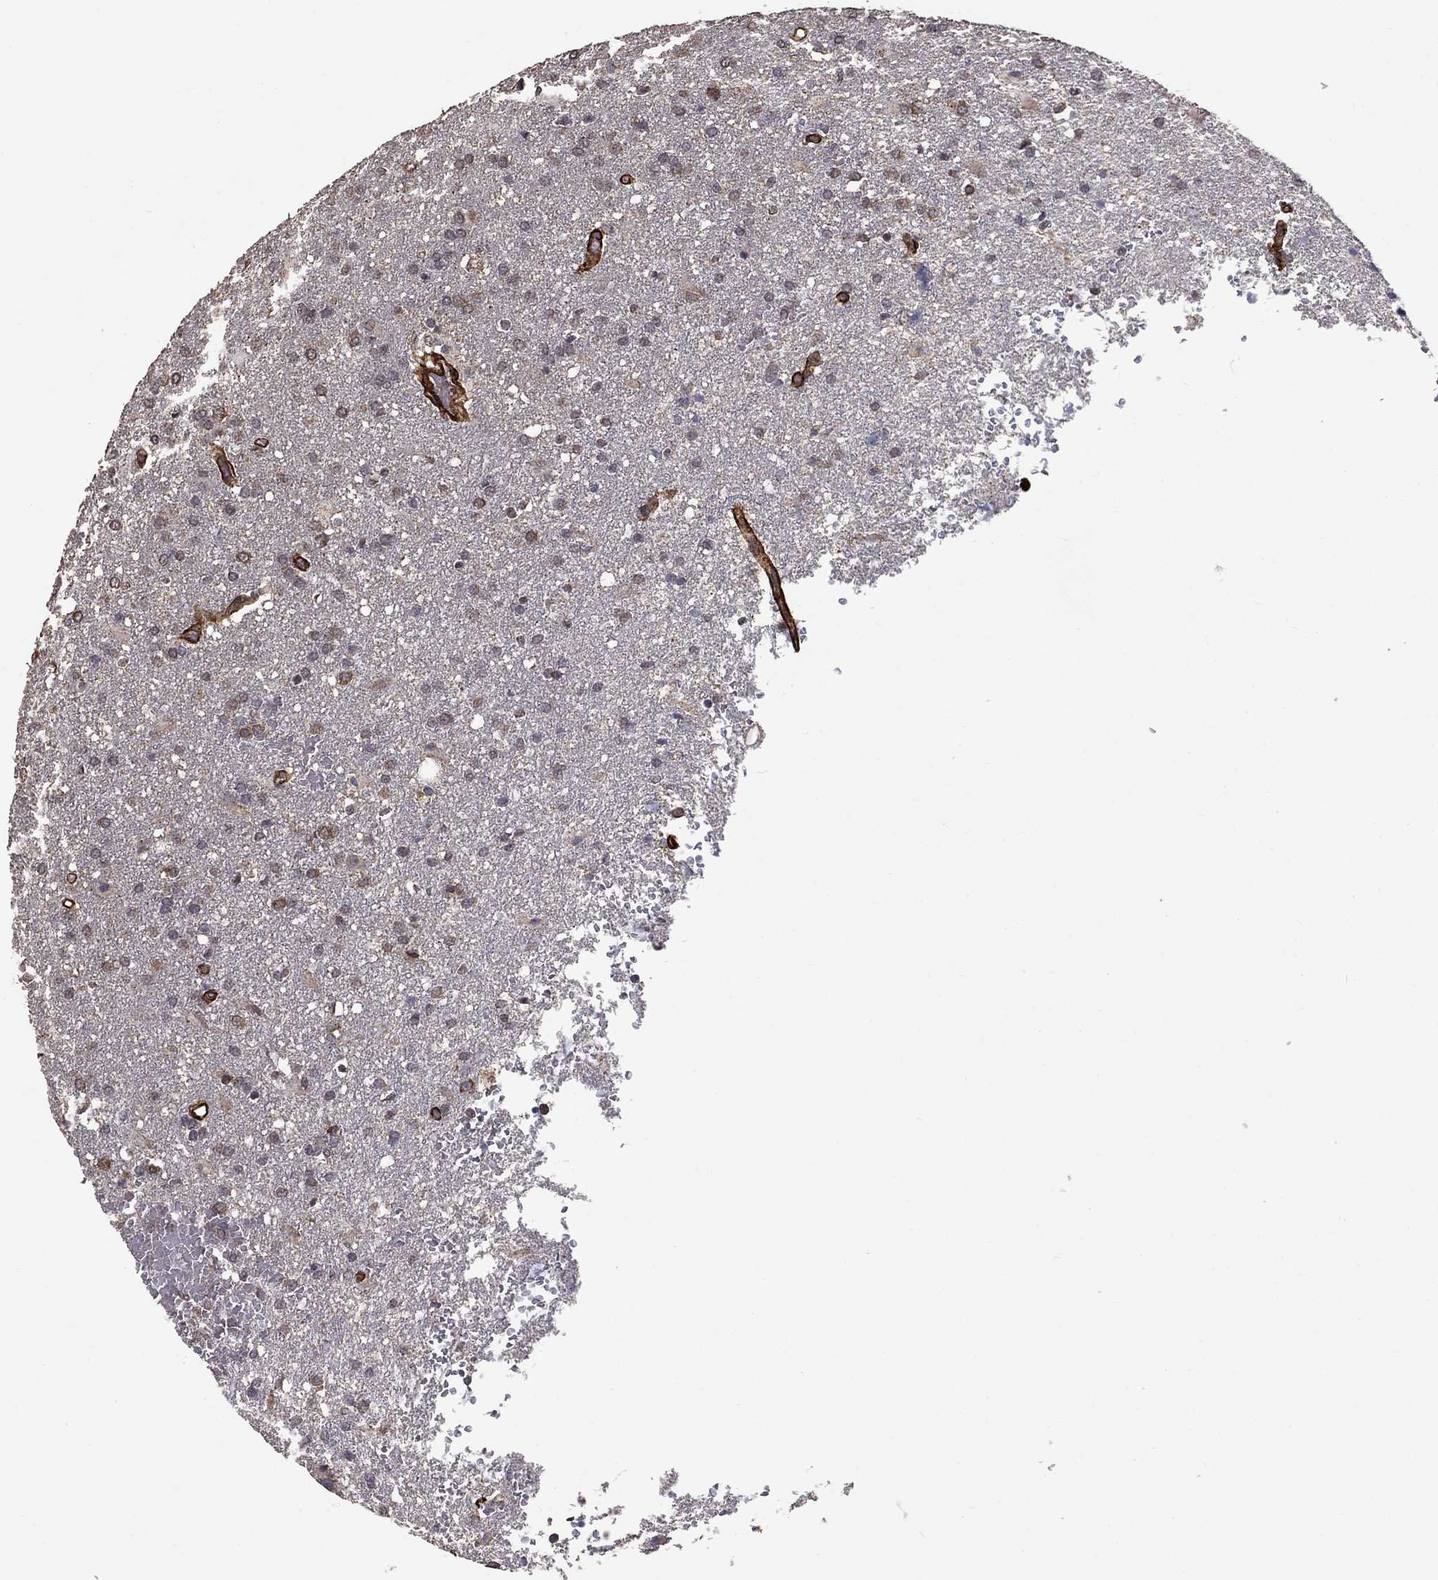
{"staining": {"intensity": "negative", "quantity": "none", "location": "none"}, "tissue": "glioma", "cell_type": "Tumor cells", "image_type": "cancer", "snomed": [{"axis": "morphology", "description": "Glioma, malignant, High grade"}, {"axis": "topography", "description": "Brain"}], "caption": "Immunohistochemistry histopathology image of neoplastic tissue: human high-grade glioma (malignant) stained with DAB (3,3'-diaminobenzidine) shows no significant protein expression in tumor cells.", "gene": "COL18A1", "patient": {"sex": "male", "age": 68}}